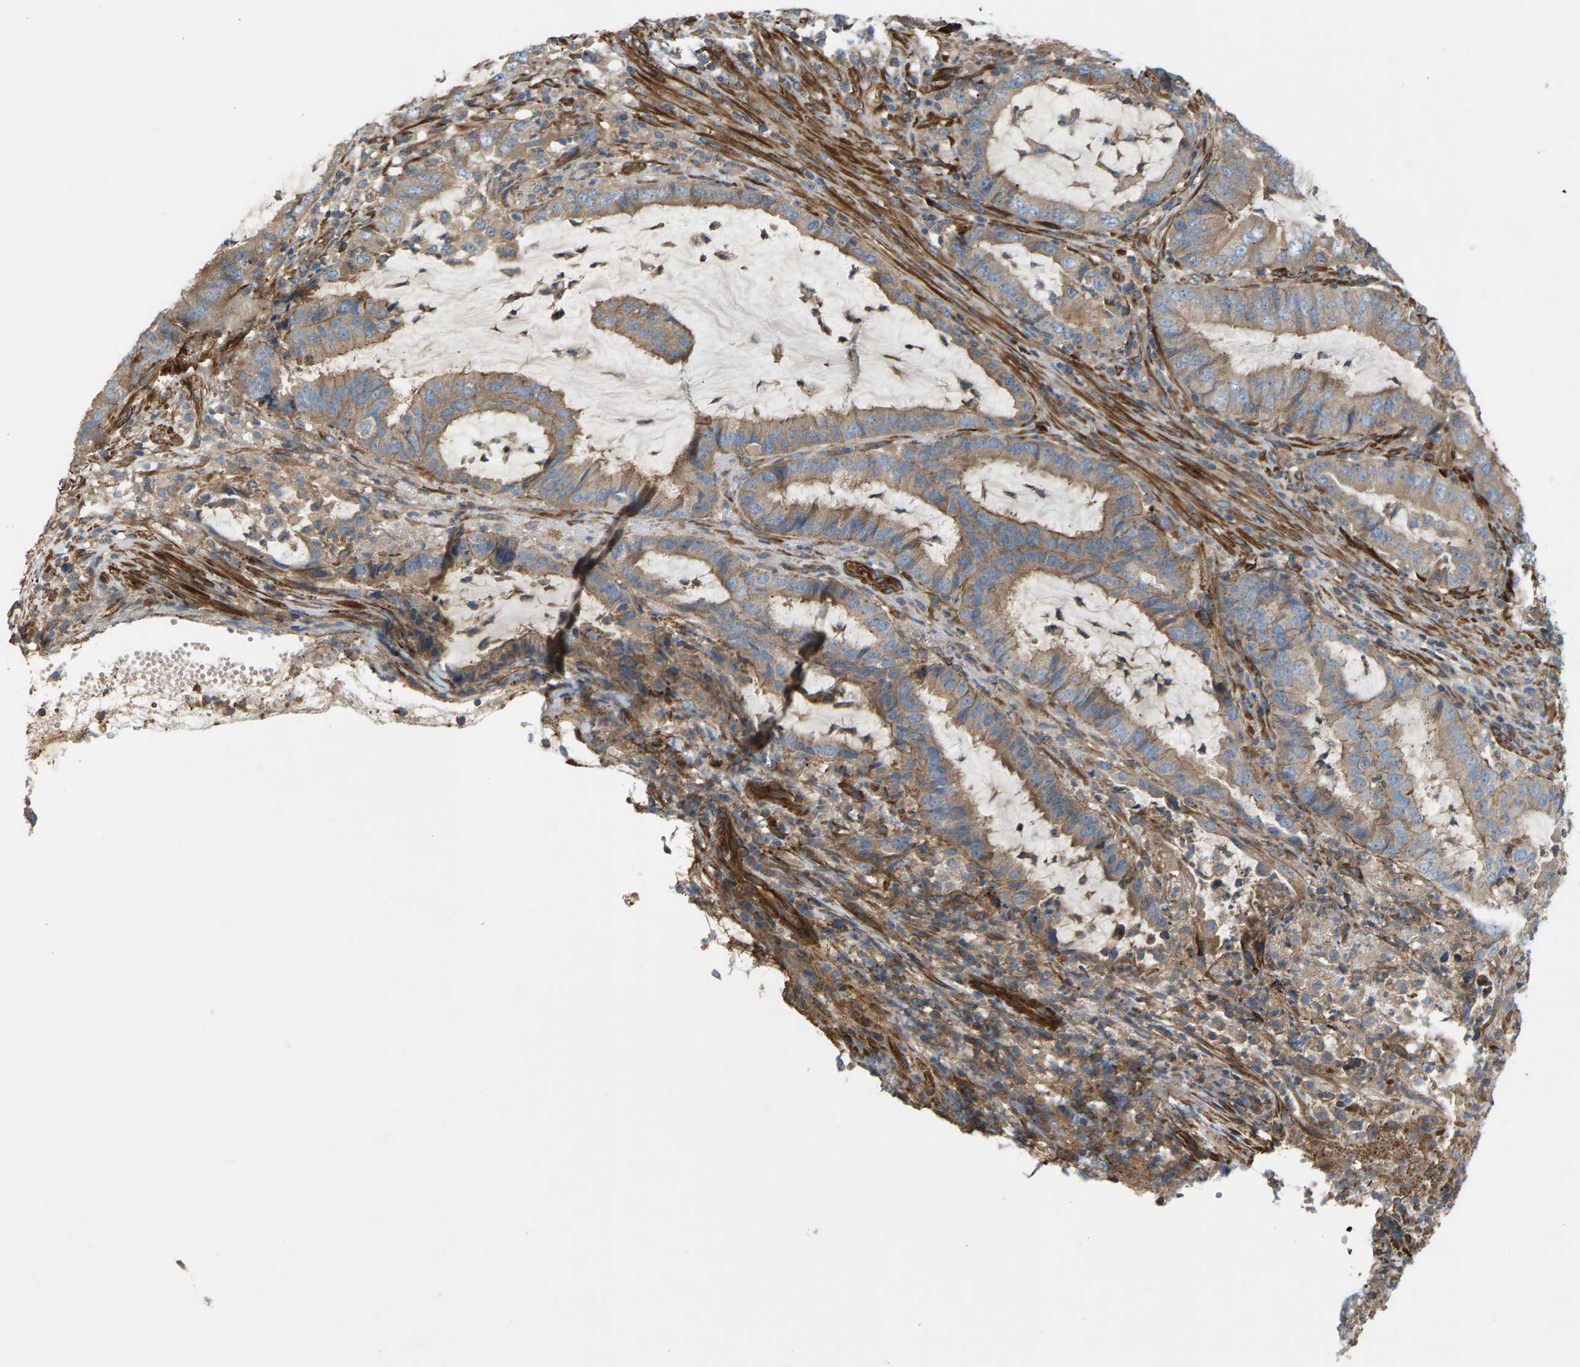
{"staining": {"intensity": "weak", "quantity": ">75%", "location": "cytoplasmic/membranous"}, "tissue": "endometrial cancer", "cell_type": "Tumor cells", "image_type": "cancer", "snomed": [{"axis": "morphology", "description": "Adenocarcinoma, NOS"}, {"axis": "topography", "description": "Endometrium"}], "caption": "Immunohistochemistry (IHC) staining of endometrial adenocarcinoma, which reveals low levels of weak cytoplasmic/membranous staining in approximately >75% of tumor cells indicating weak cytoplasmic/membranous protein positivity. The staining was performed using DAB (3,3'-diaminobenzidine) (brown) for protein detection and nuclei were counterstained in hematoxylin (blue).", "gene": "PDCL", "patient": {"sex": "female", "age": 51}}